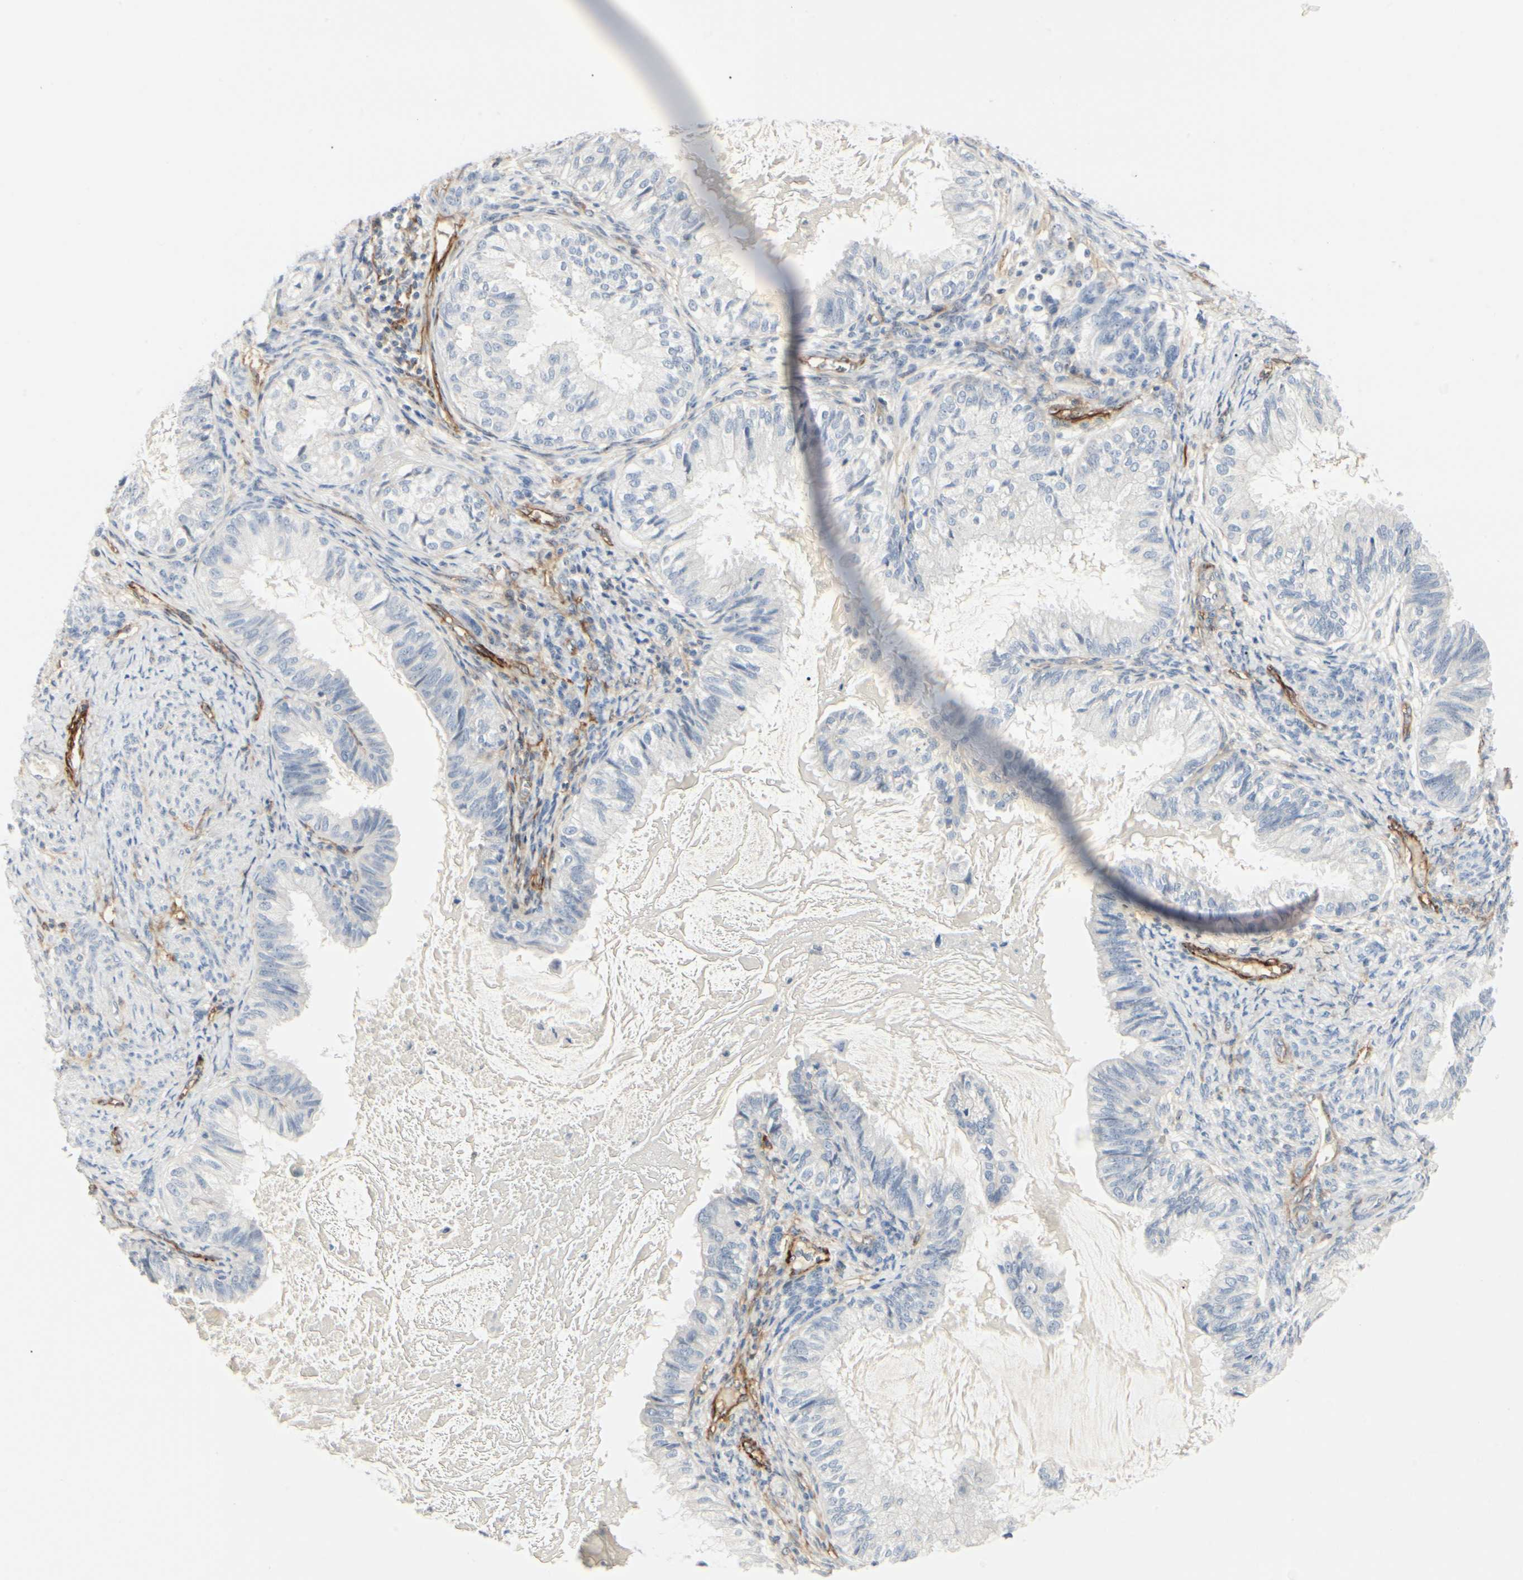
{"staining": {"intensity": "negative", "quantity": "none", "location": "none"}, "tissue": "cervical cancer", "cell_type": "Tumor cells", "image_type": "cancer", "snomed": [{"axis": "morphology", "description": "Normal tissue, NOS"}, {"axis": "morphology", "description": "Adenocarcinoma, NOS"}, {"axis": "topography", "description": "Cervix"}, {"axis": "topography", "description": "Endometrium"}], "caption": "DAB (3,3'-diaminobenzidine) immunohistochemical staining of human cervical cancer (adenocarcinoma) demonstrates no significant expression in tumor cells.", "gene": "GGT5", "patient": {"sex": "female", "age": 86}}